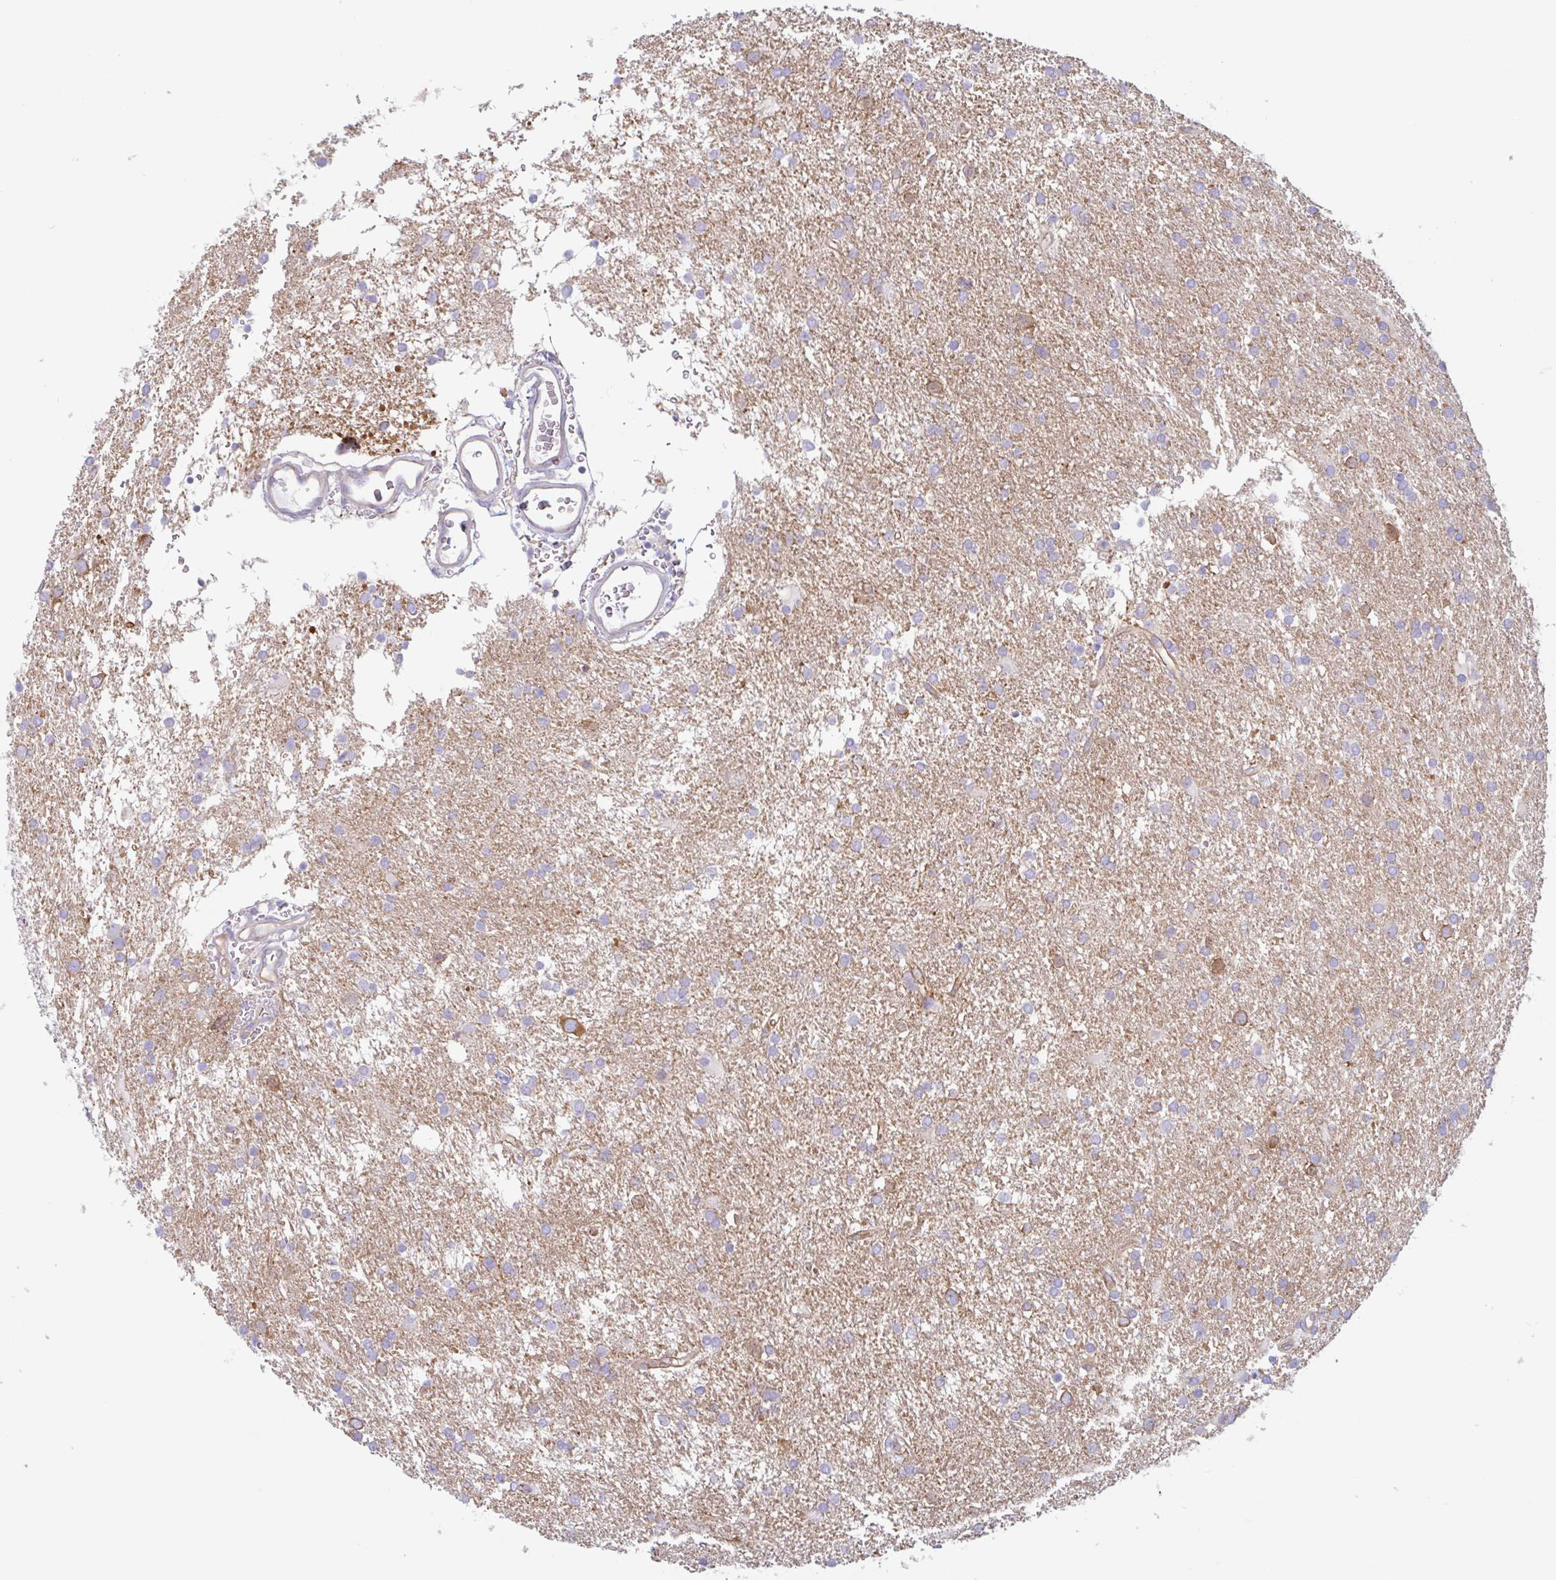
{"staining": {"intensity": "moderate", "quantity": "<25%", "location": "cytoplasmic/membranous"}, "tissue": "glioma", "cell_type": "Tumor cells", "image_type": "cancer", "snomed": [{"axis": "morphology", "description": "Glioma, malignant, Low grade"}, {"axis": "topography", "description": "Brain"}], "caption": "Immunohistochemistry photomicrograph of human malignant low-grade glioma stained for a protein (brown), which exhibits low levels of moderate cytoplasmic/membranous positivity in approximately <25% of tumor cells.", "gene": "MYH10", "patient": {"sex": "female", "age": 32}}